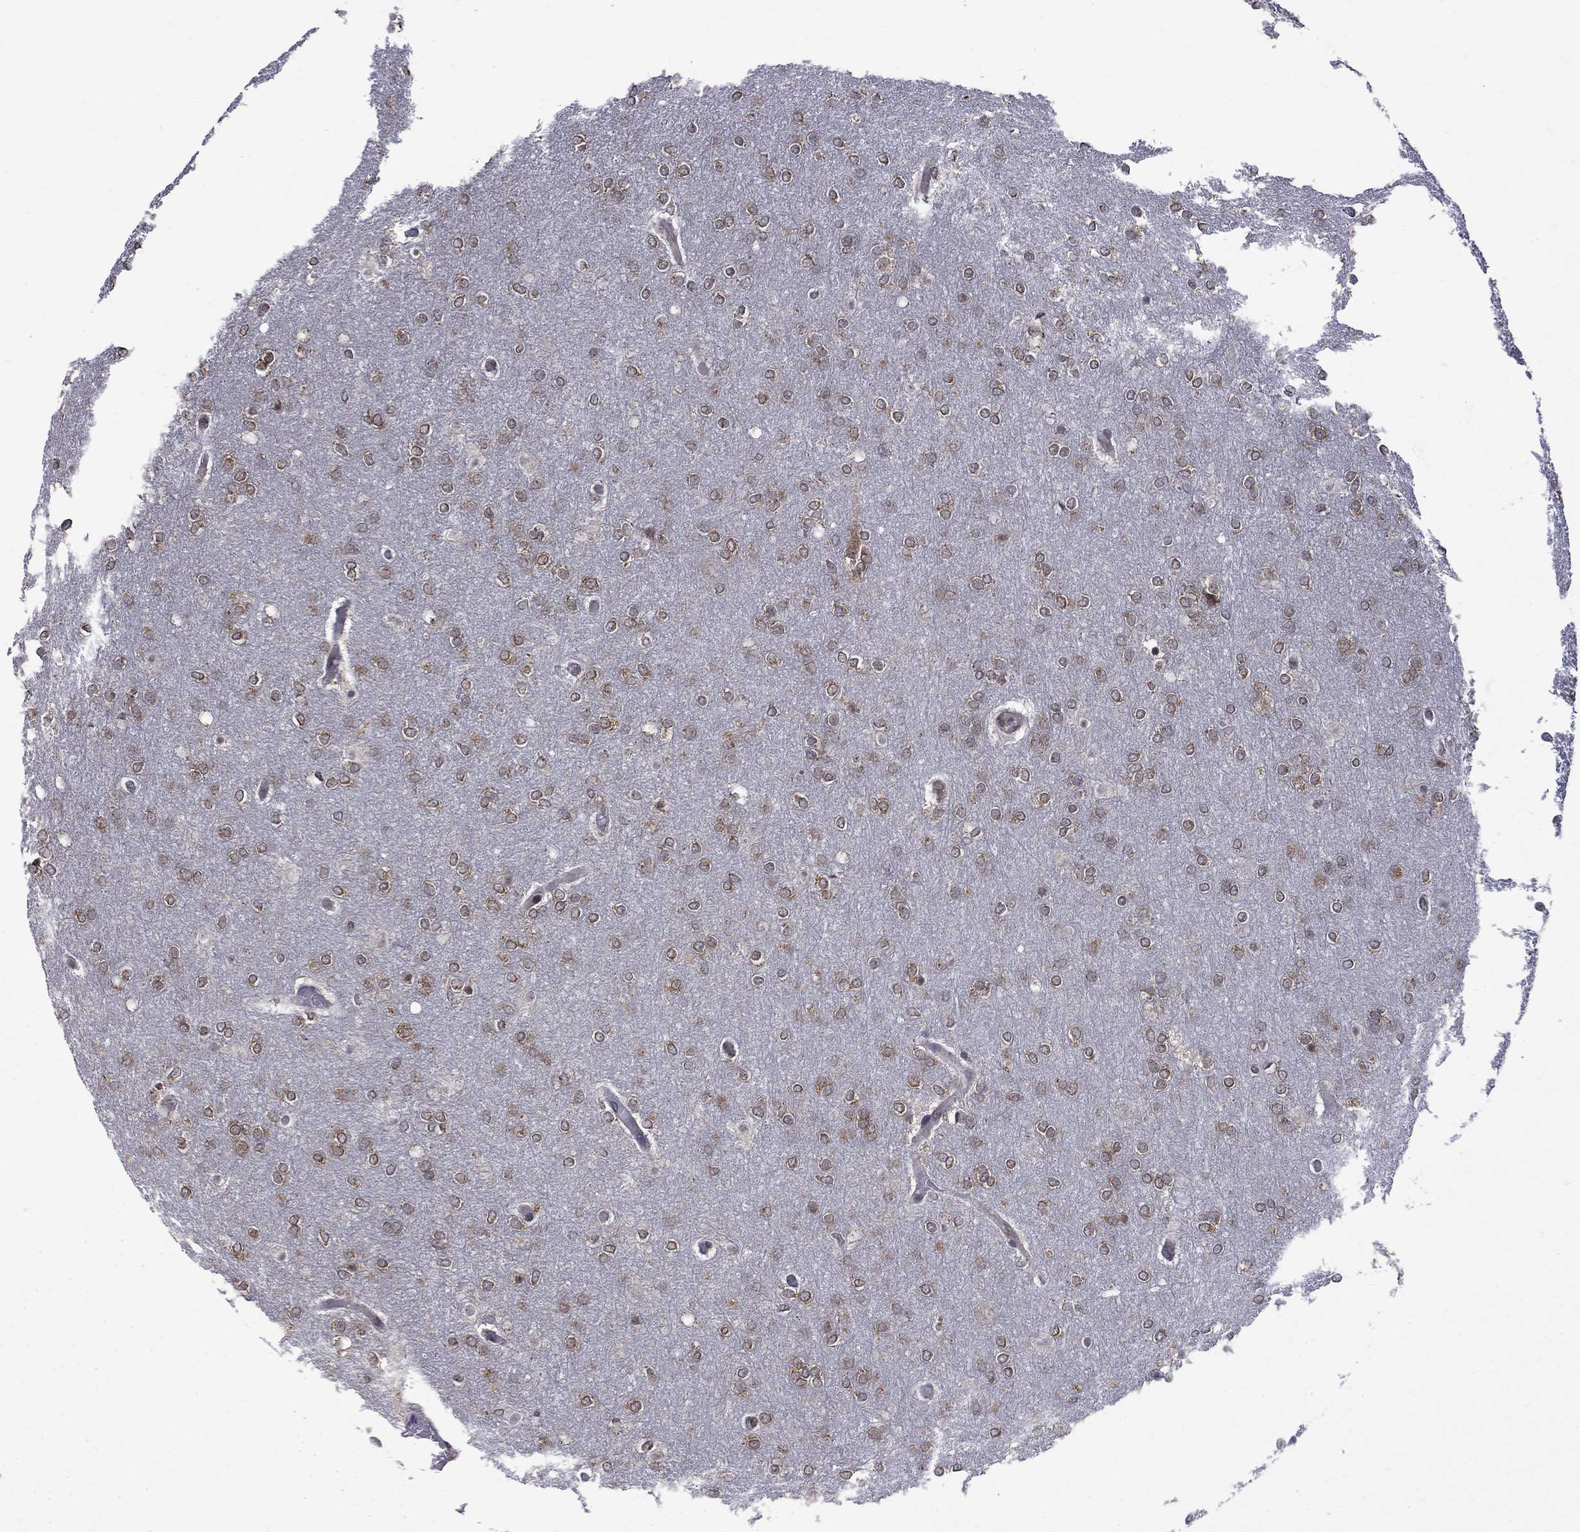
{"staining": {"intensity": "strong", "quantity": ">75%", "location": "cytoplasmic/membranous"}, "tissue": "glioma", "cell_type": "Tumor cells", "image_type": "cancer", "snomed": [{"axis": "morphology", "description": "Glioma, malignant, High grade"}, {"axis": "topography", "description": "Brain"}], "caption": "Immunohistochemical staining of human glioma reveals high levels of strong cytoplasmic/membranous protein positivity in approximately >75% of tumor cells. The protein is stained brown, and the nuclei are stained in blue (DAB IHC with brightfield microscopy, high magnification).", "gene": "NAA50", "patient": {"sex": "female", "age": 61}}